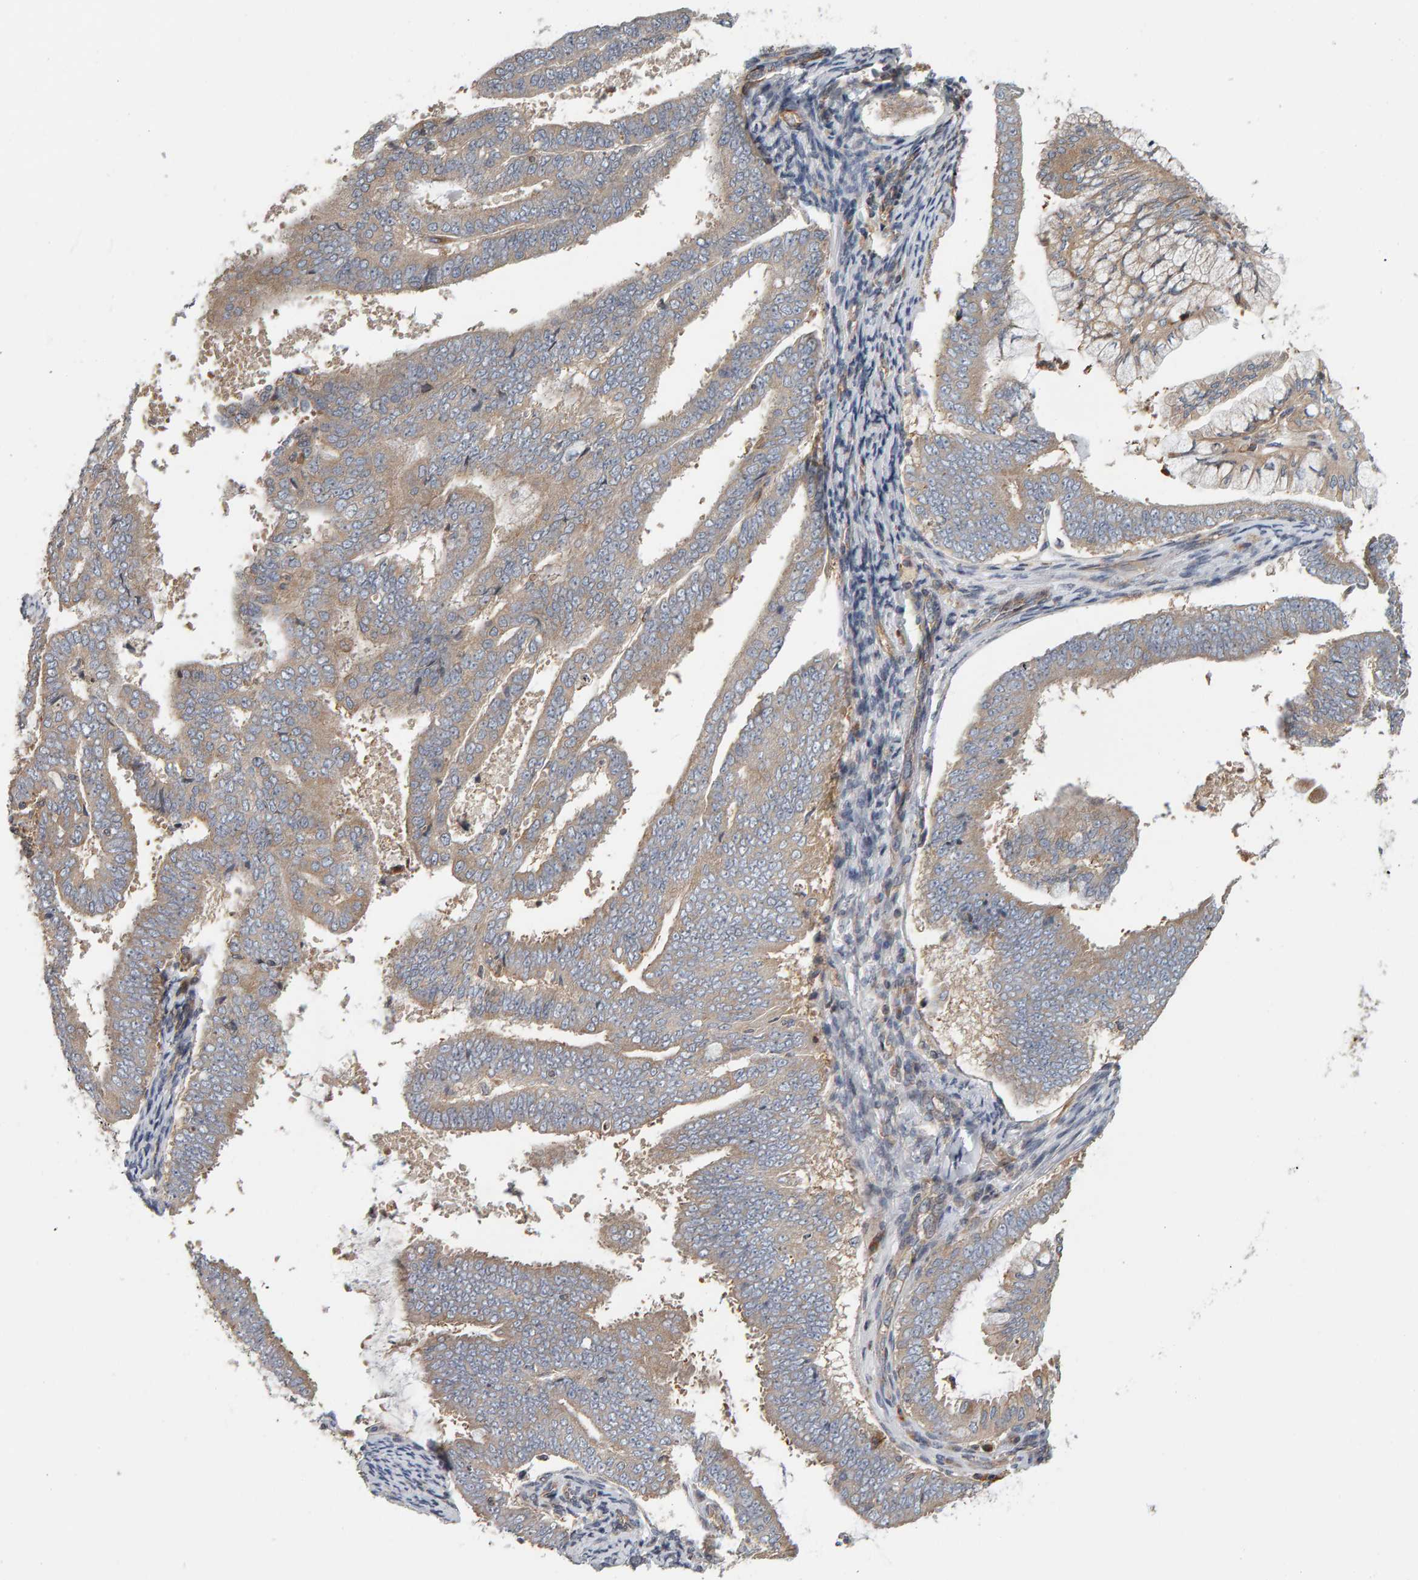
{"staining": {"intensity": "weak", "quantity": ">75%", "location": "cytoplasmic/membranous"}, "tissue": "endometrial cancer", "cell_type": "Tumor cells", "image_type": "cancer", "snomed": [{"axis": "morphology", "description": "Adenocarcinoma, NOS"}, {"axis": "topography", "description": "Endometrium"}], "caption": "Endometrial cancer stained with DAB (3,3'-diaminobenzidine) immunohistochemistry (IHC) reveals low levels of weak cytoplasmic/membranous staining in about >75% of tumor cells. (IHC, brightfield microscopy, high magnification).", "gene": "C9orf72", "patient": {"sex": "female", "age": 63}}